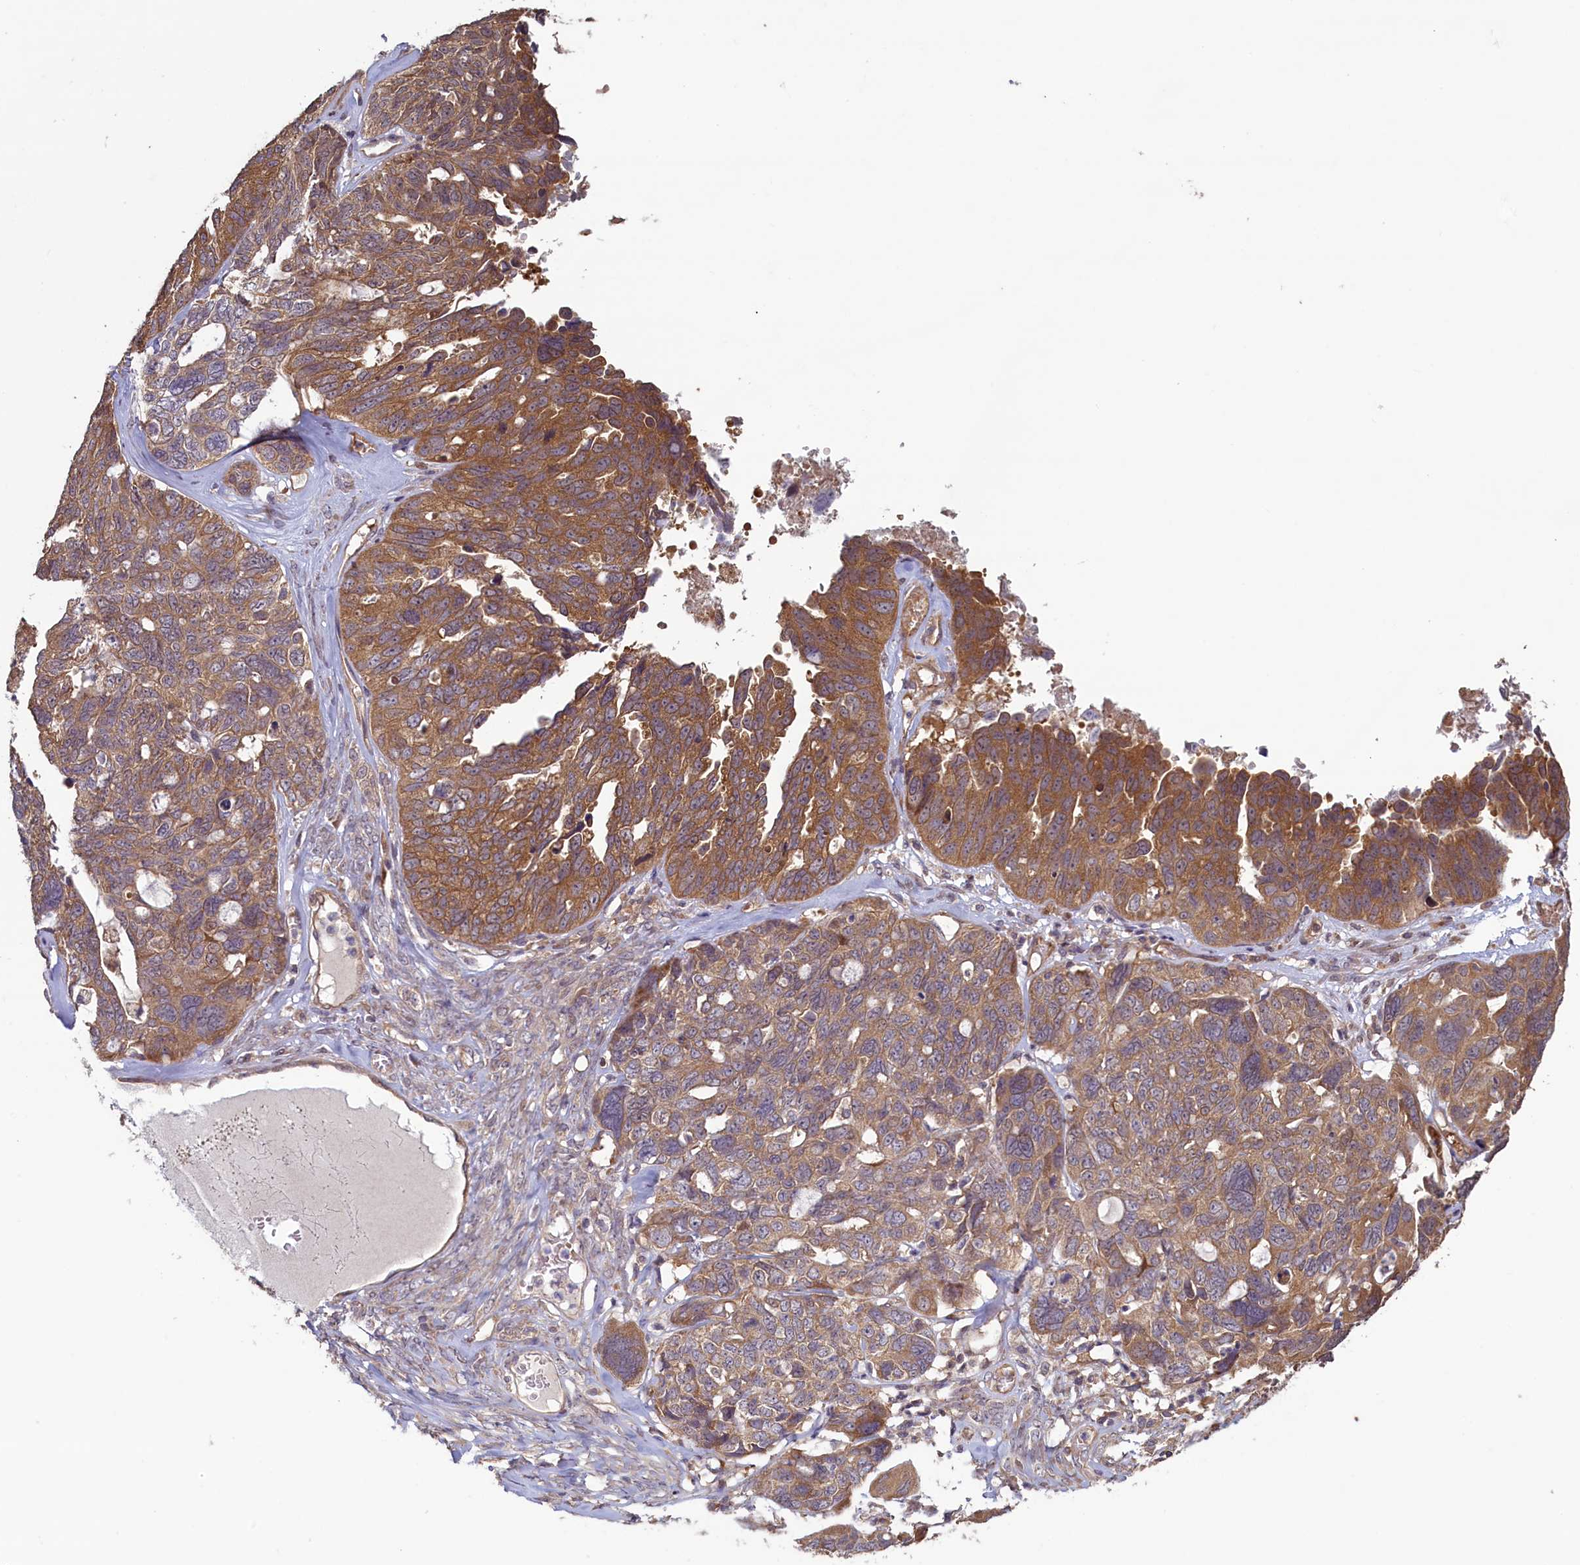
{"staining": {"intensity": "moderate", "quantity": ">75%", "location": "cytoplasmic/membranous"}, "tissue": "ovarian cancer", "cell_type": "Tumor cells", "image_type": "cancer", "snomed": [{"axis": "morphology", "description": "Cystadenocarcinoma, serous, NOS"}, {"axis": "topography", "description": "Ovary"}], "caption": "DAB (3,3'-diaminobenzidine) immunohistochemical staining of serous cystadenocarcinoma (ovarian) demonstrates moderate cytoplasmic/membranous protein staining in about >75% of tumor cells.", "gene": "CIAO2B", "patient": {"sex": "female", "age": 79}}